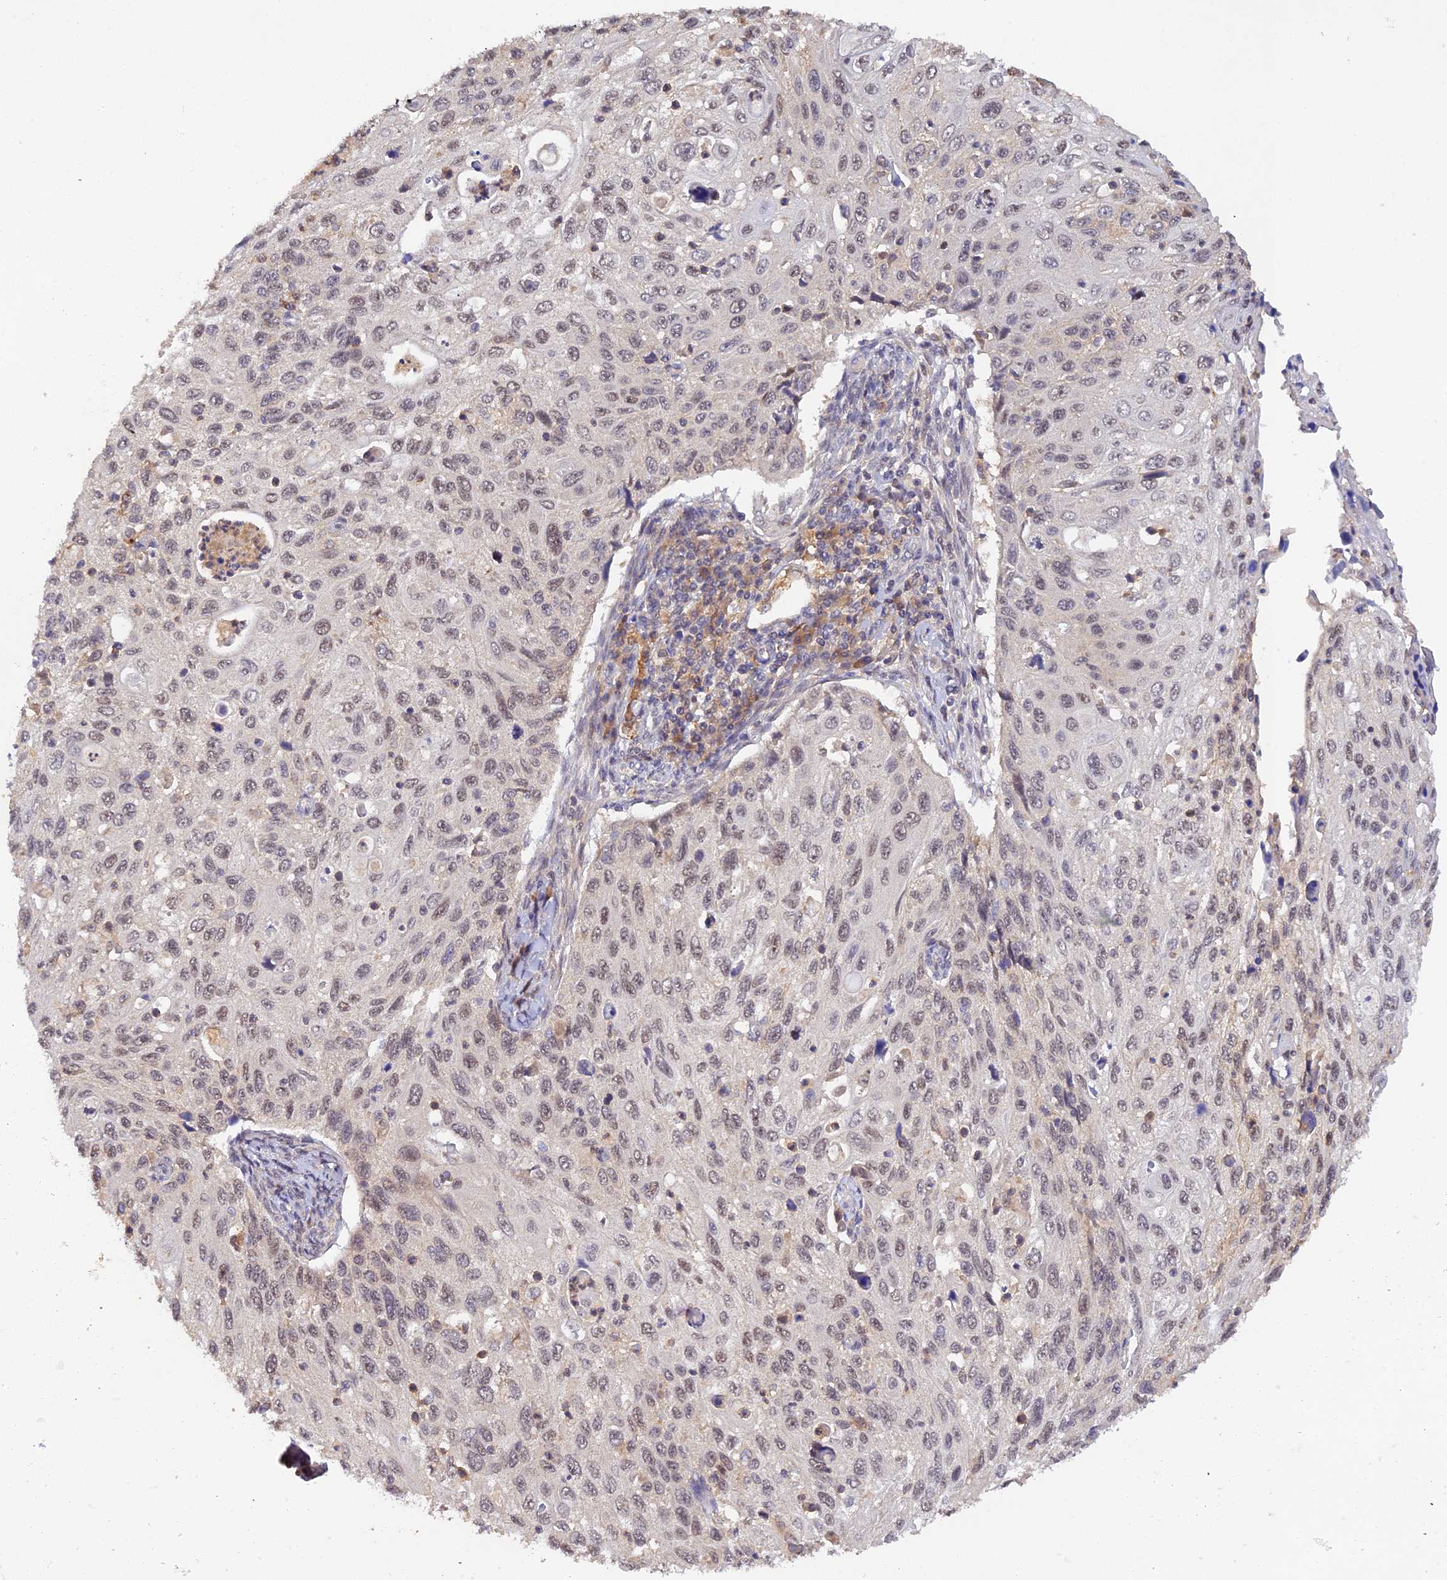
{"staining": {"intensity": "weak", "quantity": "<25%", "location": "nuclear"}, "tissue": "cervical cancer", "cell_type": "Tumor cells", "image_type": "cancer", "snomed": [{"axis": "morphology", "description": "Squamous cell carcinoma, NOS"}, {"axis": "topography", "description": "Cervix"}], "caption": "The IHC micrograph has no significant positivity in tumor cells of cervical squamous cell carcinoma tissue.", "gene": "ZNF436", "patient": {"sex": "female", "age": 70}}